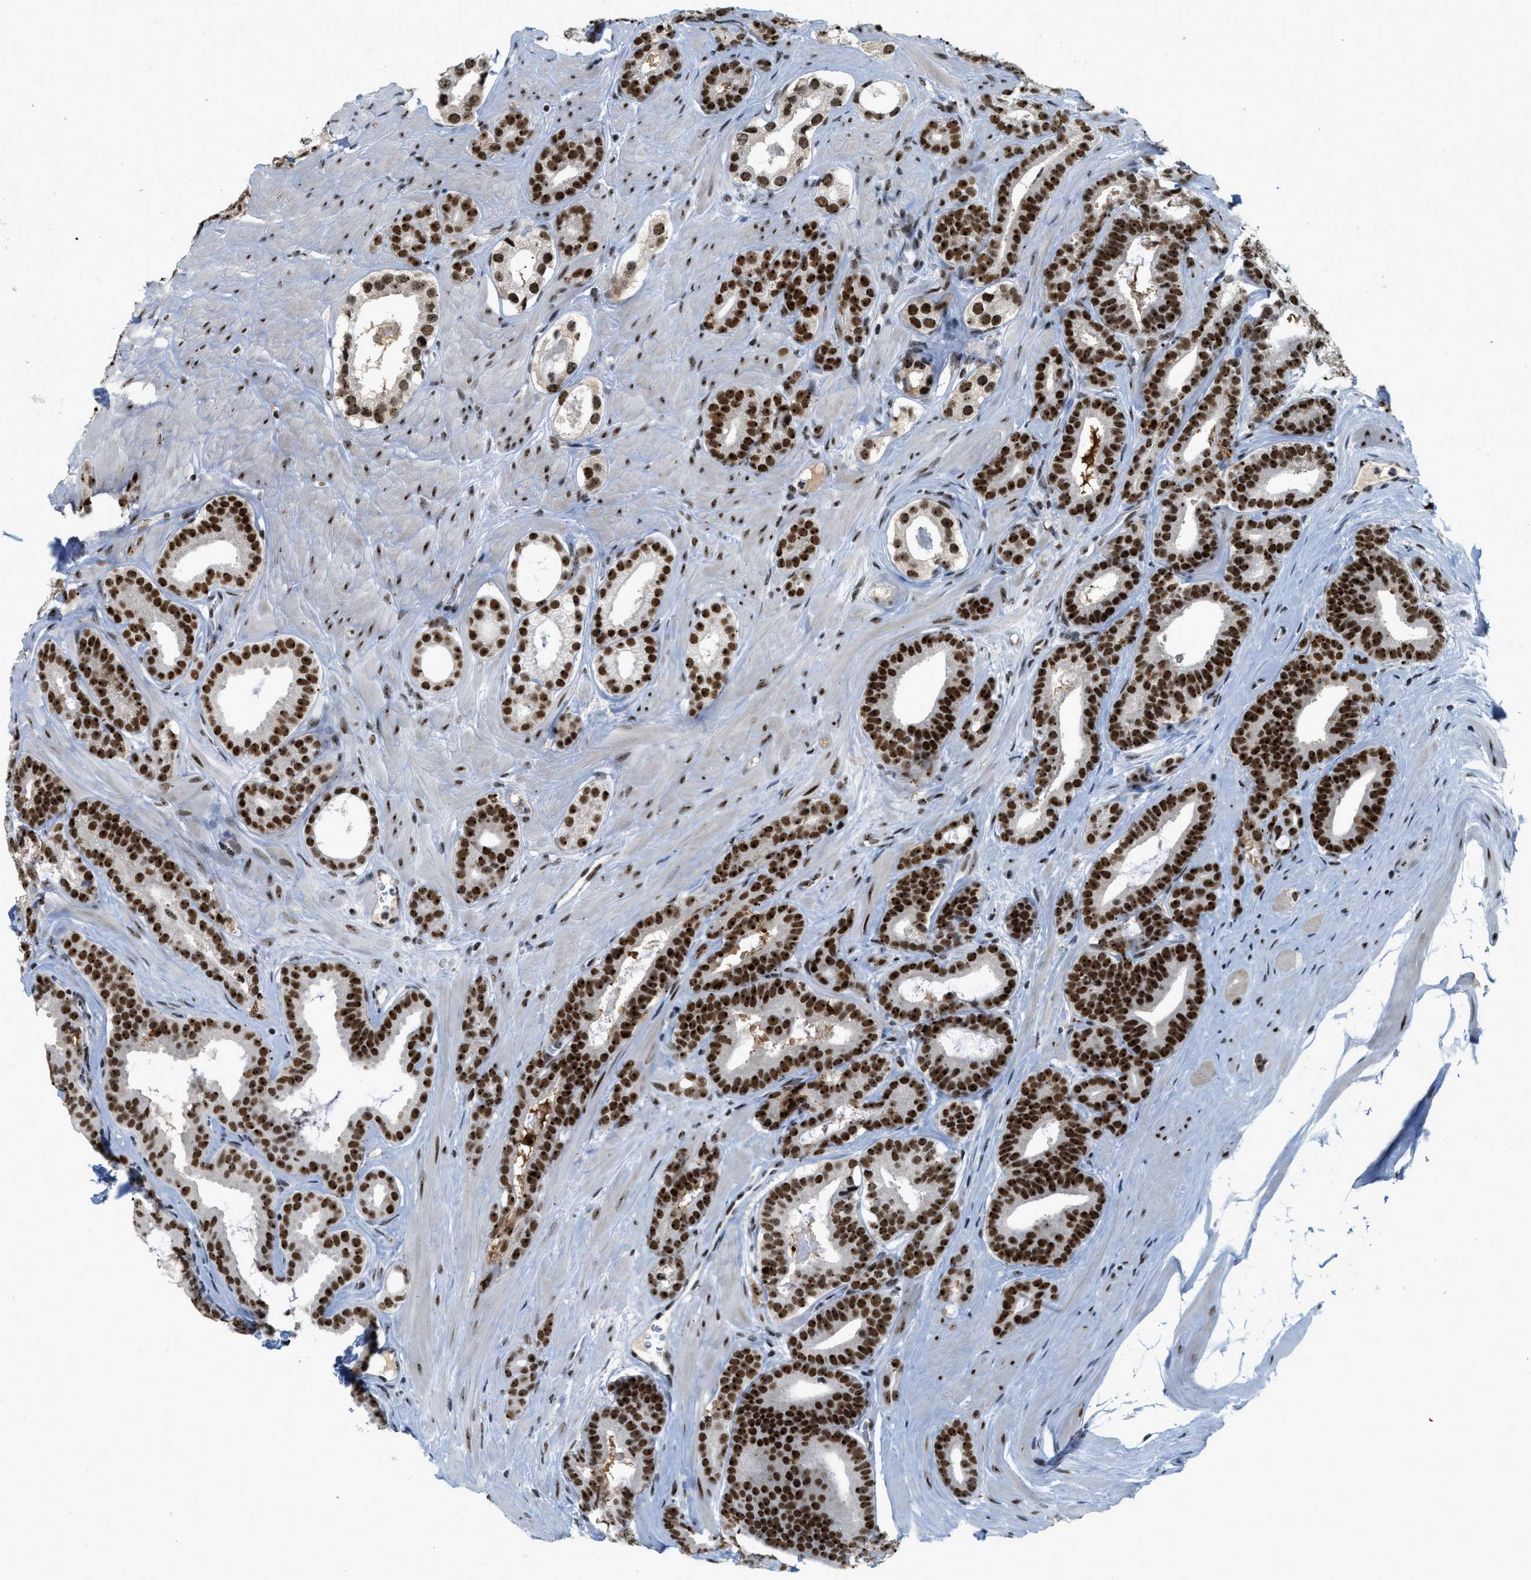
{"staining": {"intensity": "strong", "quantity": ">75%", "location": "nuclear"}, "tissue": "prostate cancer", "cell_type": "Tumor cells", "image_type": "cancer", "snomed": [{"axis": "morphology", "description": "Adenocarcinoma, High grade"}, {"axis": "topography", "description": "Prostate"}], "caption": "The micrograph exhibits immunohistochemical staining of prostate cancer. There is strong nuclear staining is seen in about >75% of tumor cells.", "gene": "URB1", "patient": {"sex": "male", "age": 60}}